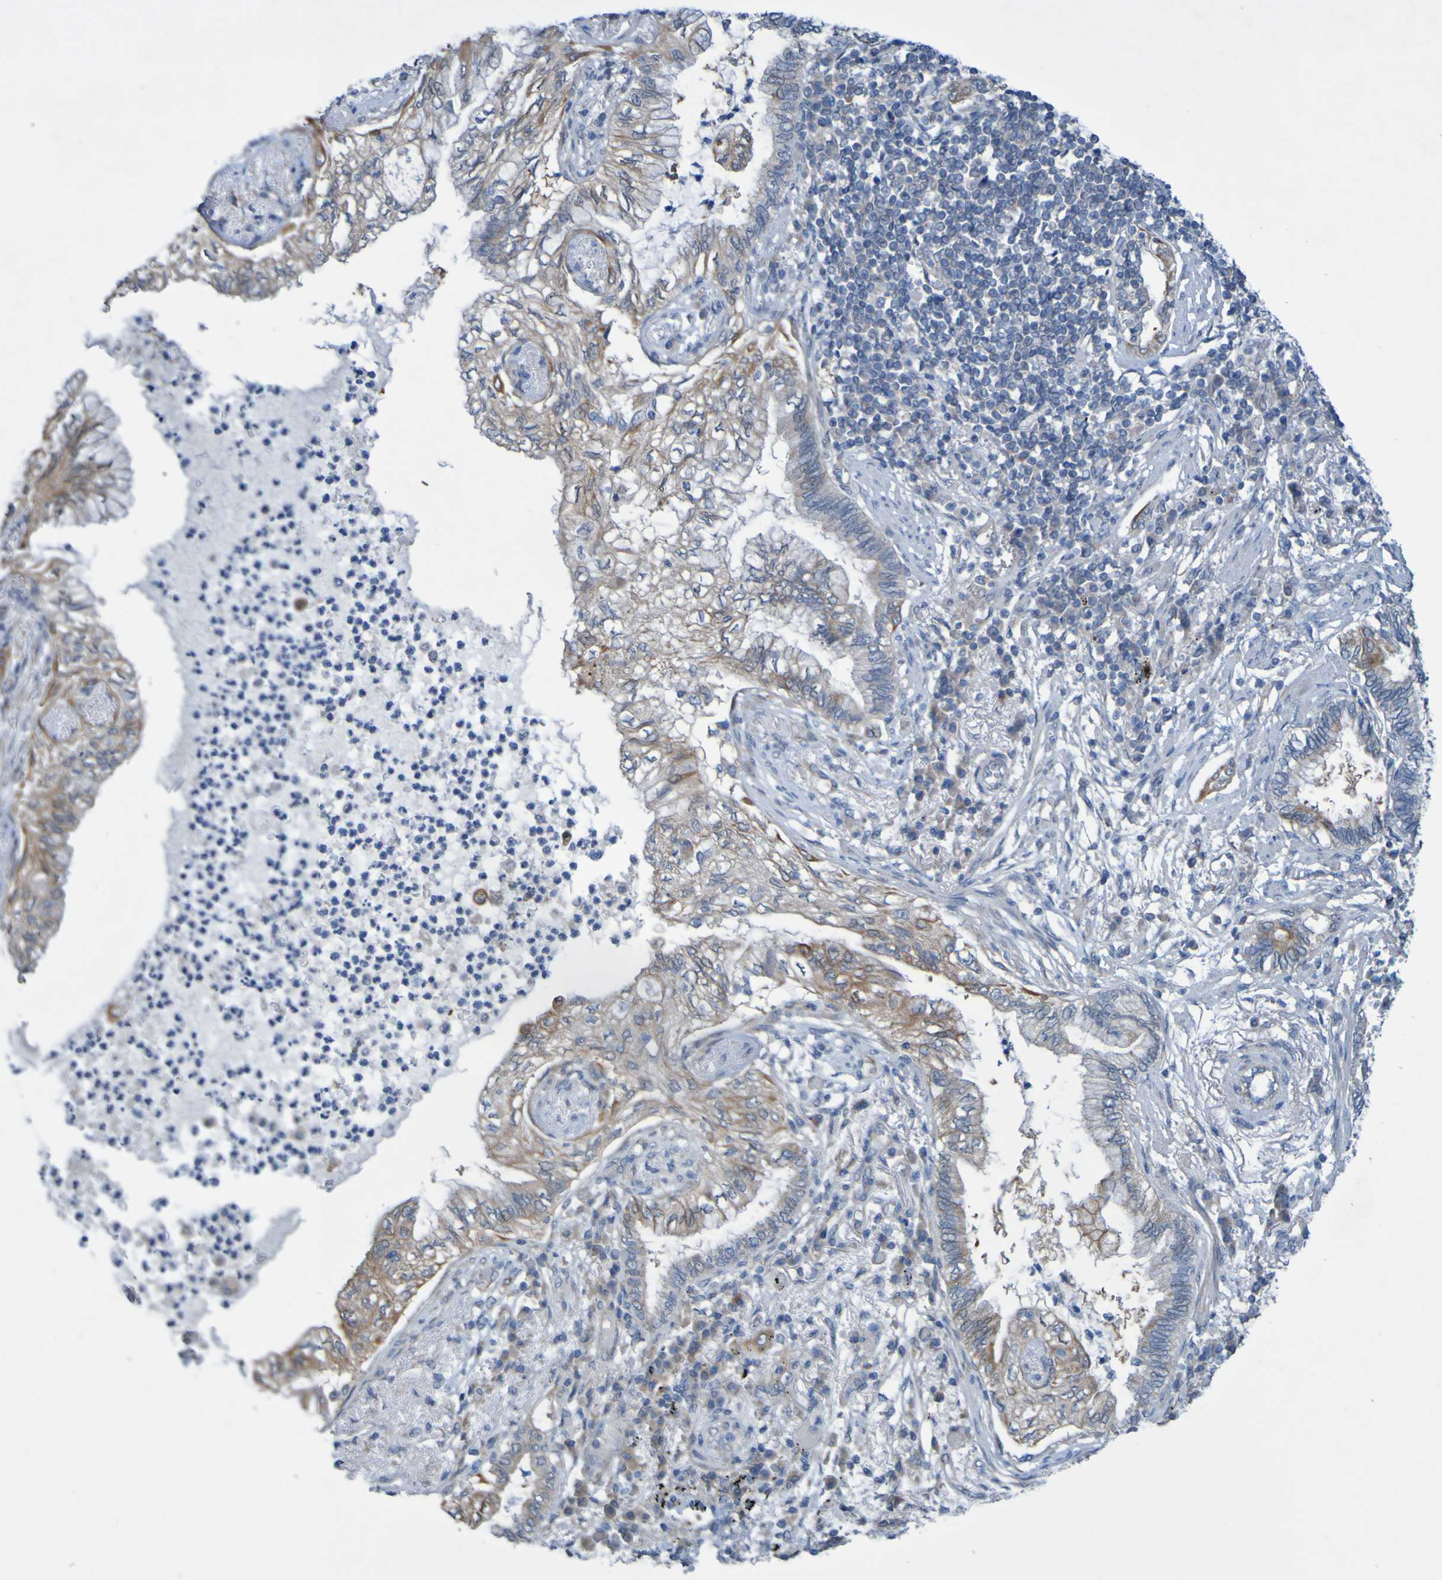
{"staining": {"intensity": "weak", "quantity": "25%-75%", "location": "cytoplasmic/membranous"}, "tissue": "lung cancer", "cell_type": "Tumor cells", "image_type": "cancer", "snomed": [{"axis": "morphology", "description": "Normal tissue, NOS"}, {"axis": "morphology", "description": "Adenocarcinoma, NOS"}, {"axis": "topography", "description": "Bronchus"}, {"axis": "topography", "description": "Lung"}], "caption": "This is an image of IHC staining of lung cancer, which shows weak staining in the cytoplasmic/membranous of tumor cells.", "gene": "NPRL3", "patient": {"sex": "female", "age": 70}}